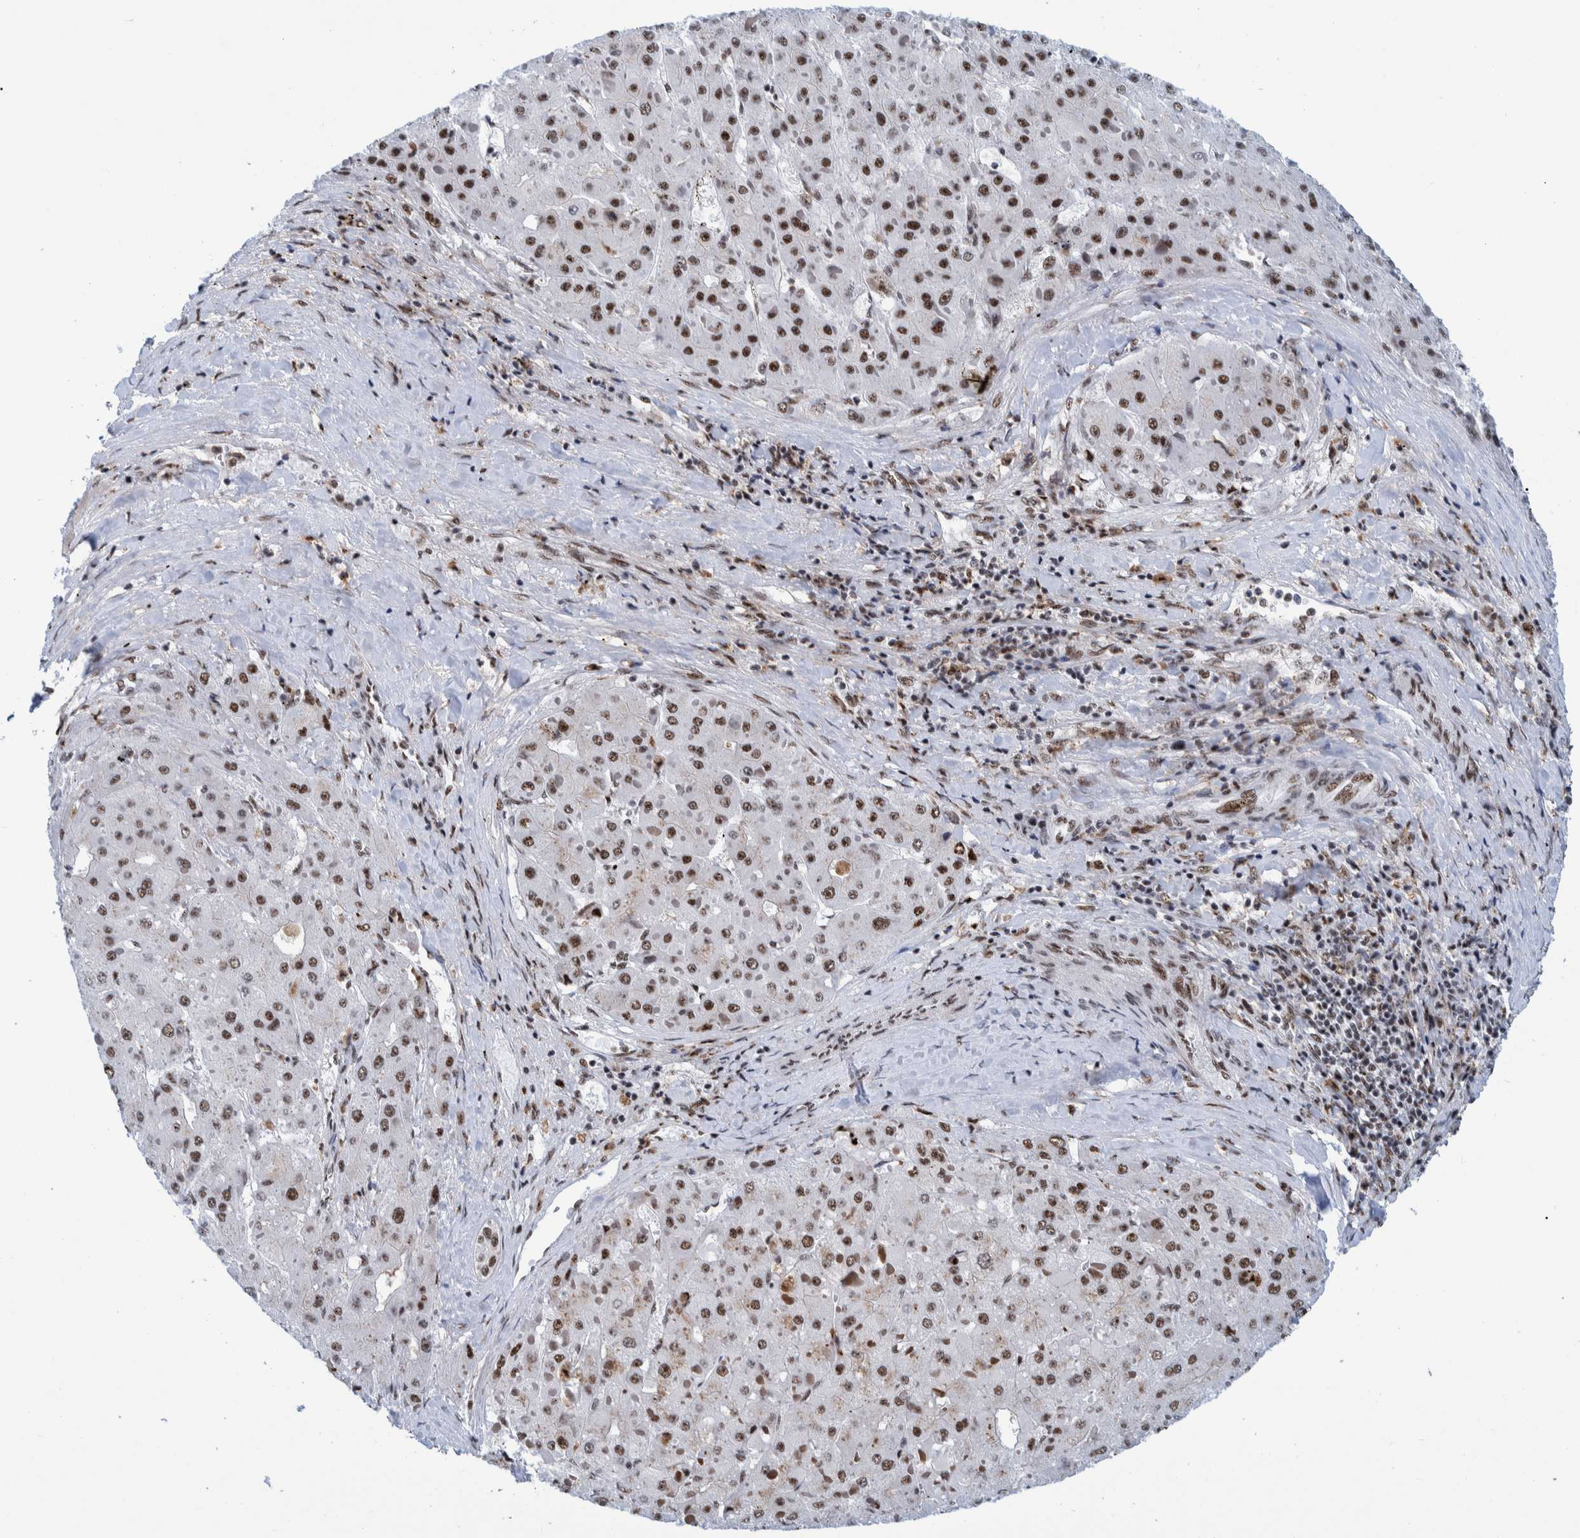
{"staining": {"intensity": "moderate", "quantity": ">75%", "location": "nuclear"}, "tissue": "liver cancer", "cell_type": "Tumor cells", "image_type": "cancer", "snomed": [{"axis": "morphology", "description": "Carcinoma, Hepatocellular, NOS"}, {"axis": "topography", "description": "Liver"}], "caption": "Immunohistochemistry (IHC) micrograph of human hepatocellular carcinoma (liver) stained for a protein (brown), which demonstrates medium levels of moderate nuclear staining in approximately >75% of tumor cells.", "gene": "EFTUD2", "patient": {"sex": "female", "age": 73}}